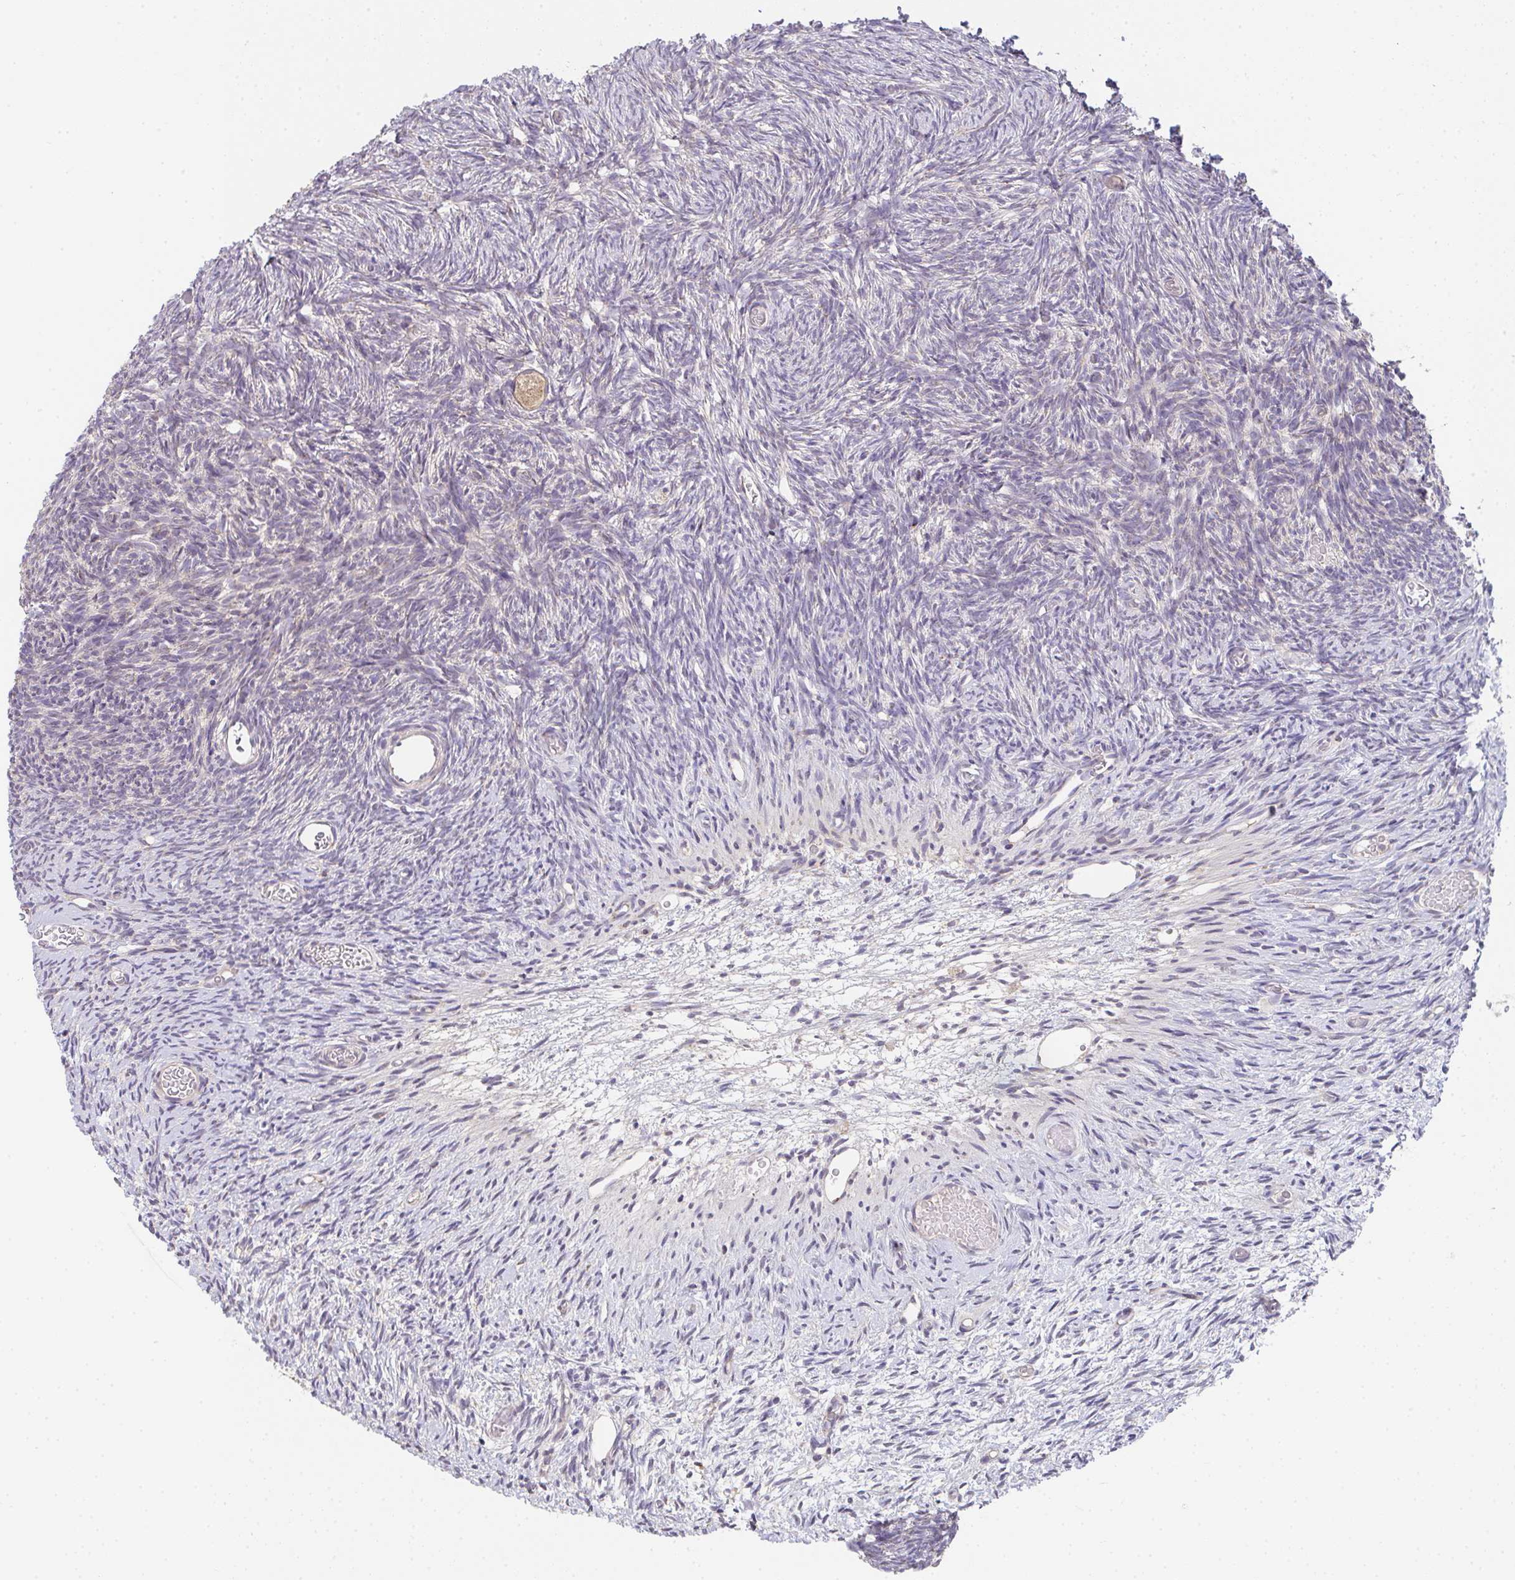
{"staining": {"intensity": "weak", "quantity": ">75%", "location": "cytoplasmic/membranous"}, "tissue": "ovary", "cell_type": "Follicle cells", "image_type": "normal", "snomed": [{"axis": "morphology", "description": "Normal tissue, NOS"}, {"axis": "topography", "description": "Ovary"}], "caption": "This is an image of immunohistochemistry (IHC) staining of benign ovary, which shows weak expression in the cytoplasmic/membranous of follicle cells.", "gene": "TSPAN31", "patient": {"sex": "female", "age": 39}}